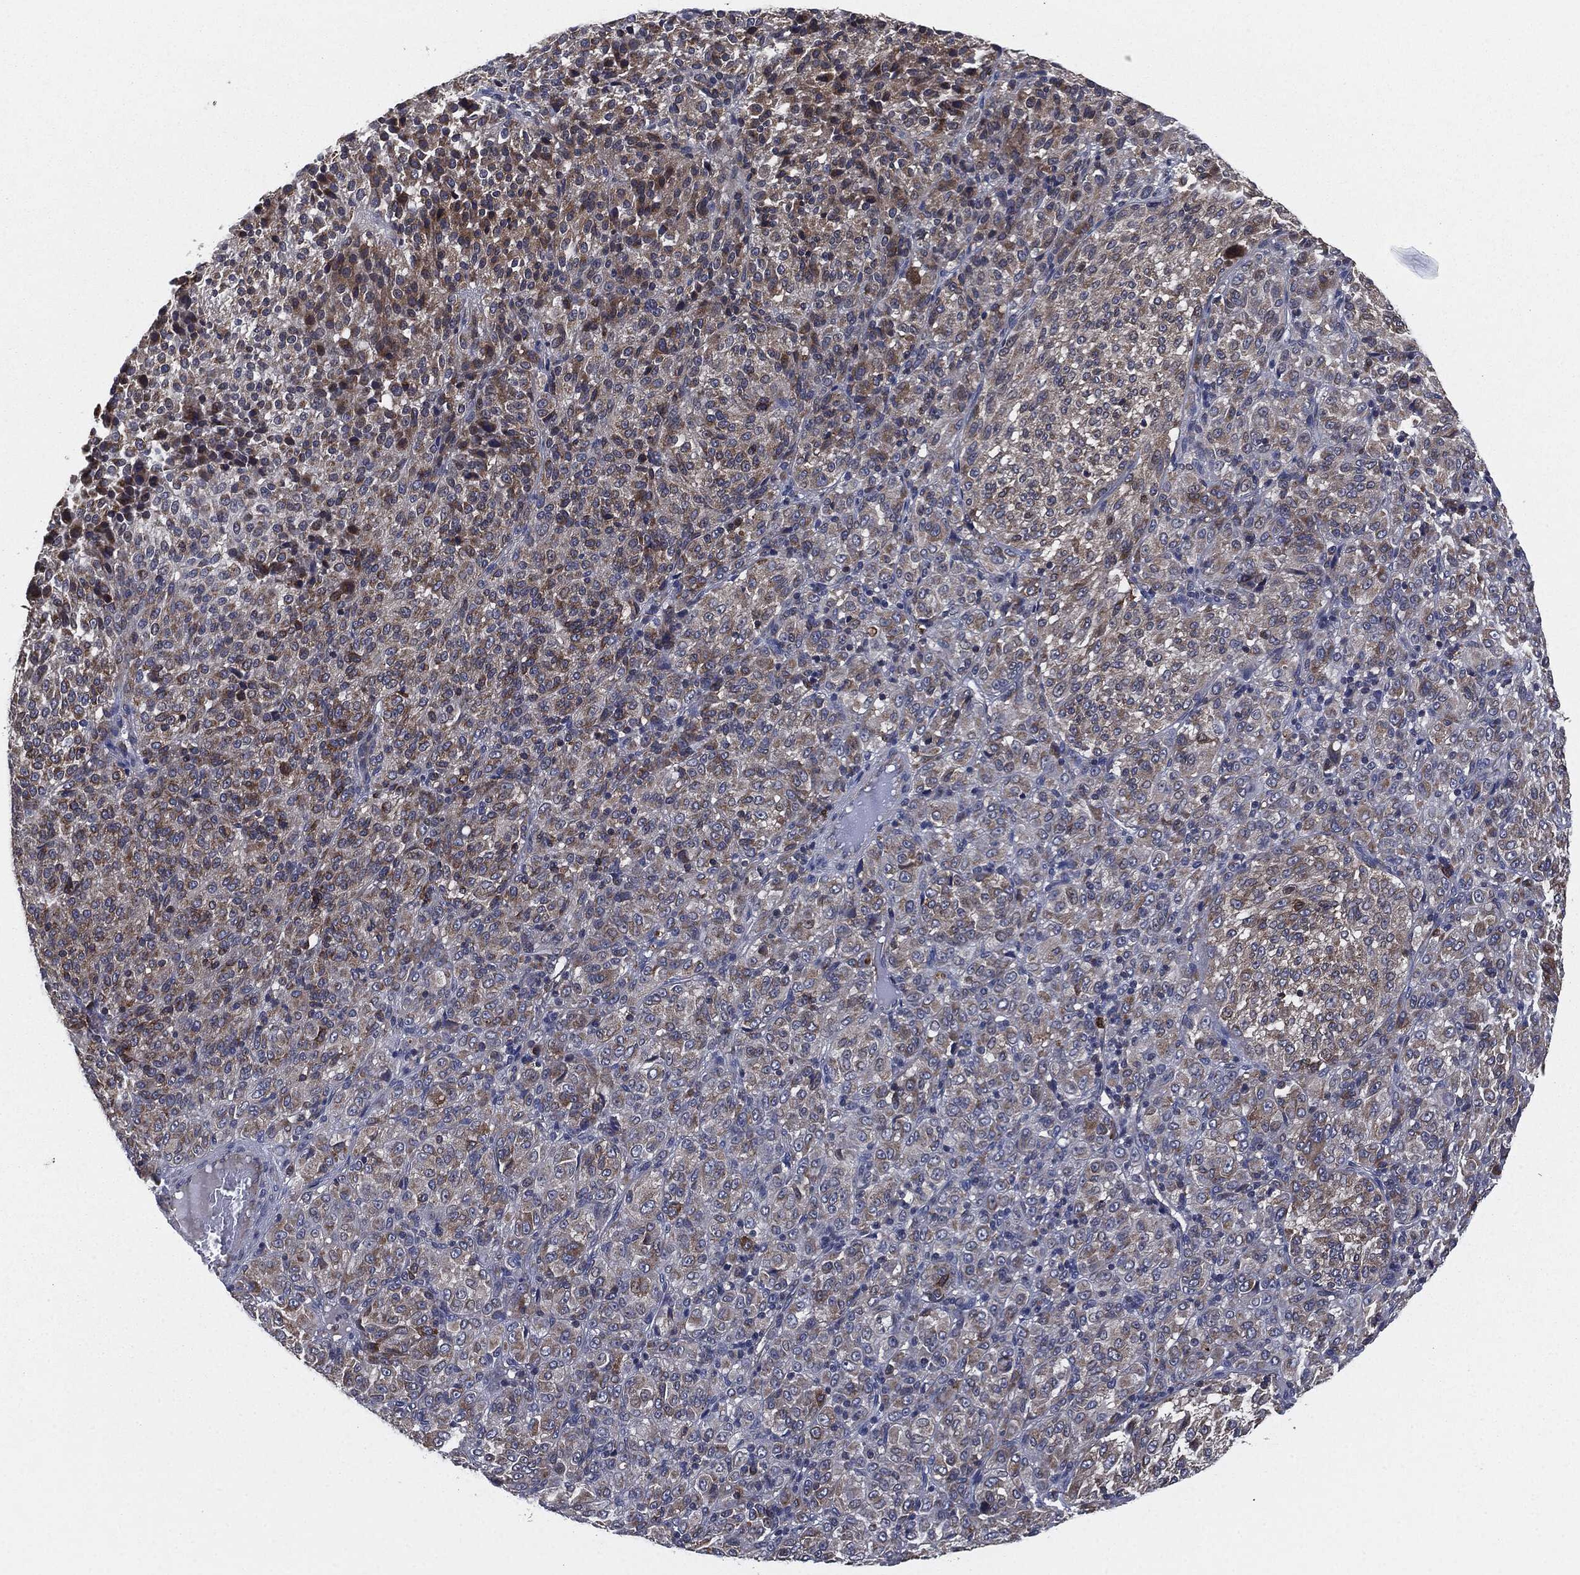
{"staining": {"intensity": "moderate", "quantity": "25%-75%", "location": "cytoplasmic/membranous"}, "tissue": "melanoma", "cell_type": "Tumor cells", "image_type": "cancer", "snomed": [{"axis": "morphology", "description": "Malignant melanoma, Metastatic site"}, {"axis": "topography", "description": "Brain"}], "caption": "Protein staining exhibits moderate cytoplasmic/membranous expression in approximately 25%-75% of tumor cells in malignant melanoma (metastatic site). (brown staining indicates protein expression, while blue staining denotes nuclei).", "gene": "TMEM11", "patient": {"sex": "female", "age": 56}}